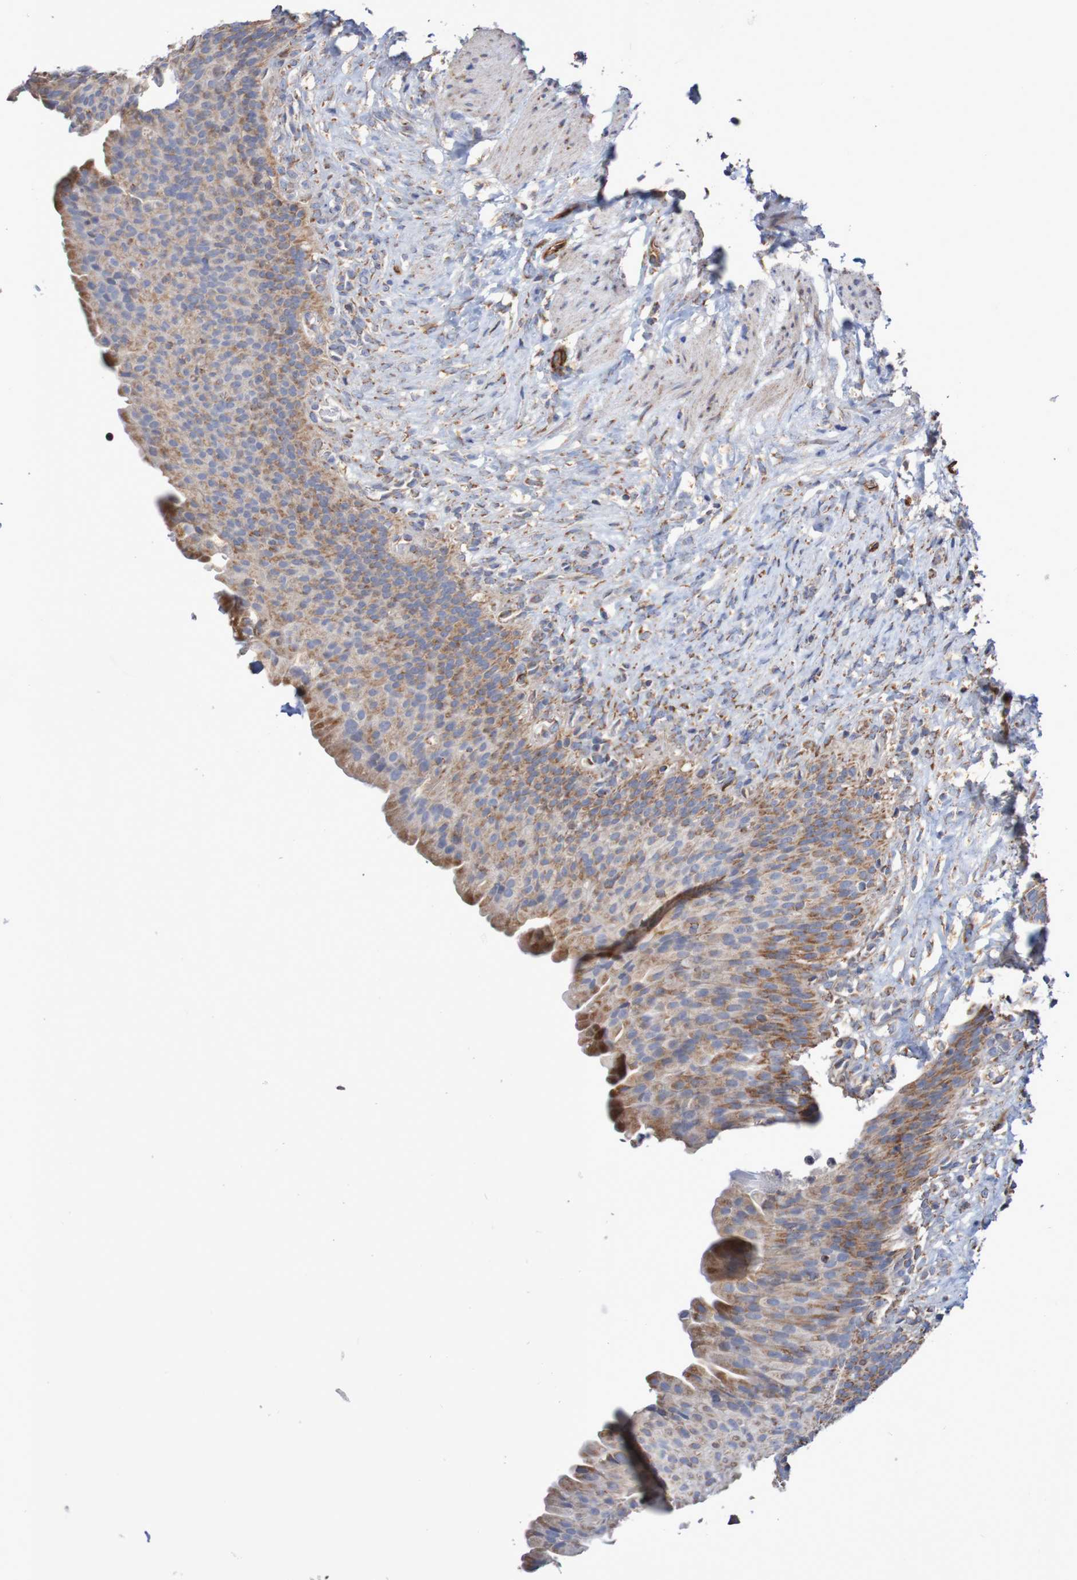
{"staining": {"intensity": "moderate", "quantity": ">75%", "location": "cytoplasmic/membranous"}, "tissue": "urinary bladder", "cell_type": "Urothelial cells", "image_type": "normal", "snomed": [{"axis": "morphology", "description": "Normal tissue, NOS"}, {"axis": "topography", "description": "Urinary bladder"}], "caption": "A micrograph of urinary bladder stained for a protein displays moderate cytoplasmic/membranous brown staining in urothelial cells. (brown staining indicates protein expression, while blue staining denotes nuclei).", "gene": "MMEL1", "patient": {"sex": "female", "age": 79}}